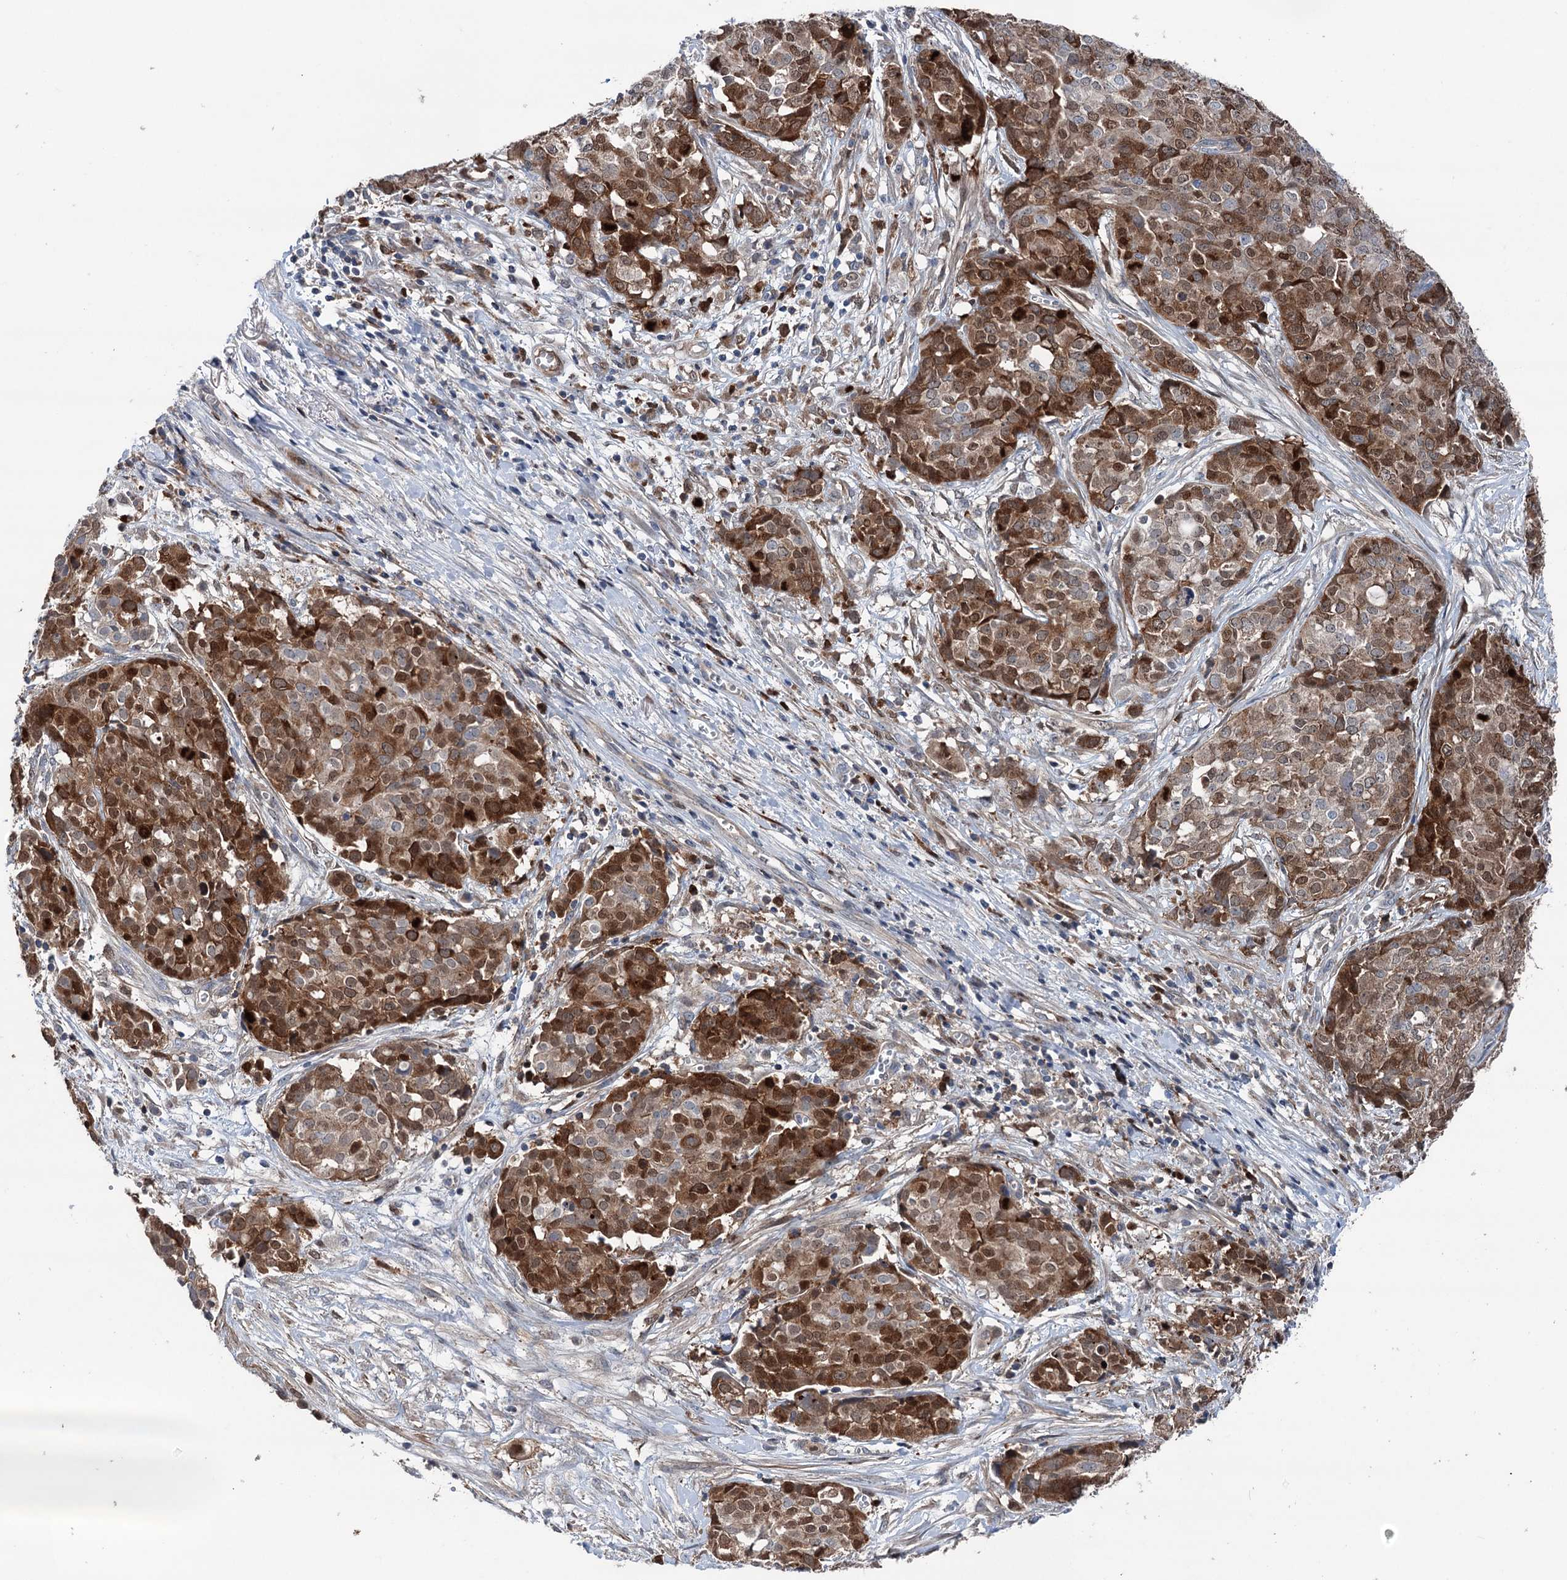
{"staining": {"intensity": "strong", "quantity": ">75%", "location": "cytoplasmic/membranous"}, "tissue": "ovarian cancer", "cell_type": "Tumor cells", "image_type": "cancer", "snomed": [{"axis": "morphology", "description": "Cystadenocarcinoma, serous, NOS"}, {"axis": "topography", "description": "Soft tissue"}, {"axis": "topography", "description": "Ovary"}], "caption": "Brown immunohistochemical staining in human serous cystadenocarcinoma (ovarian) exhibits strong cytoplasmic/membranous positivity in about >75% of tumor cells.", "gene": "NCAPD2", "patient": {"sex": "female", "age": 57}}